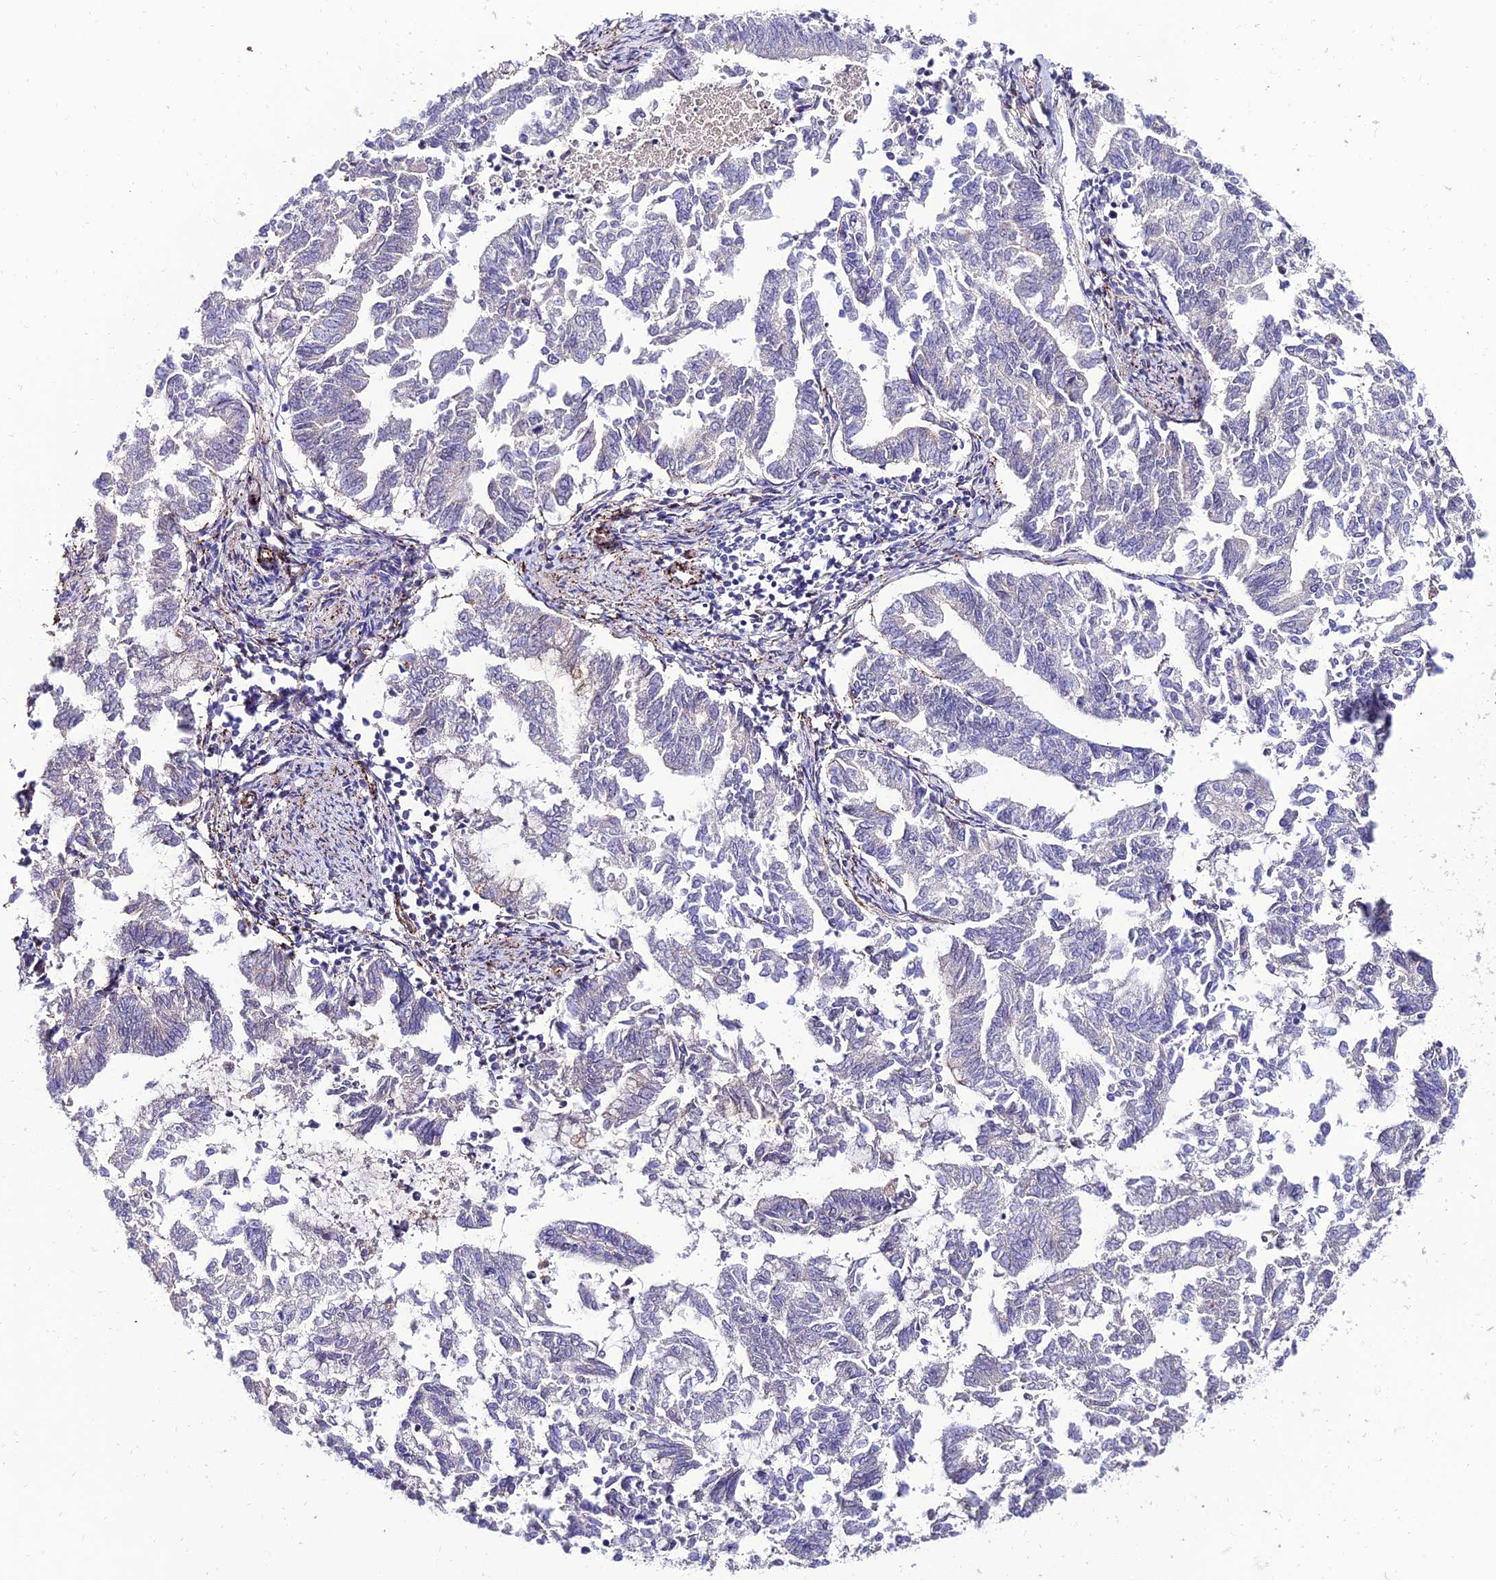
{"staining": {"intensity": "negative", "quantity": "none", "location": "none"}, "tissue": "endometrial cancer", "cell_type": "Tumor cells", "image_type": "cancer", "snomed": [{"axis": "morphology", "description": "Adenocarcinoma, NOS"}, {"axis": "topography", "description": "Endometrium"}], "caption": "The histopathology image demonstrates no significant positivity in tumor cells of endometrial adenocarcinoma.", "gene": "ALDH3B2", "patient": {"sex": "female", "age": 79}}